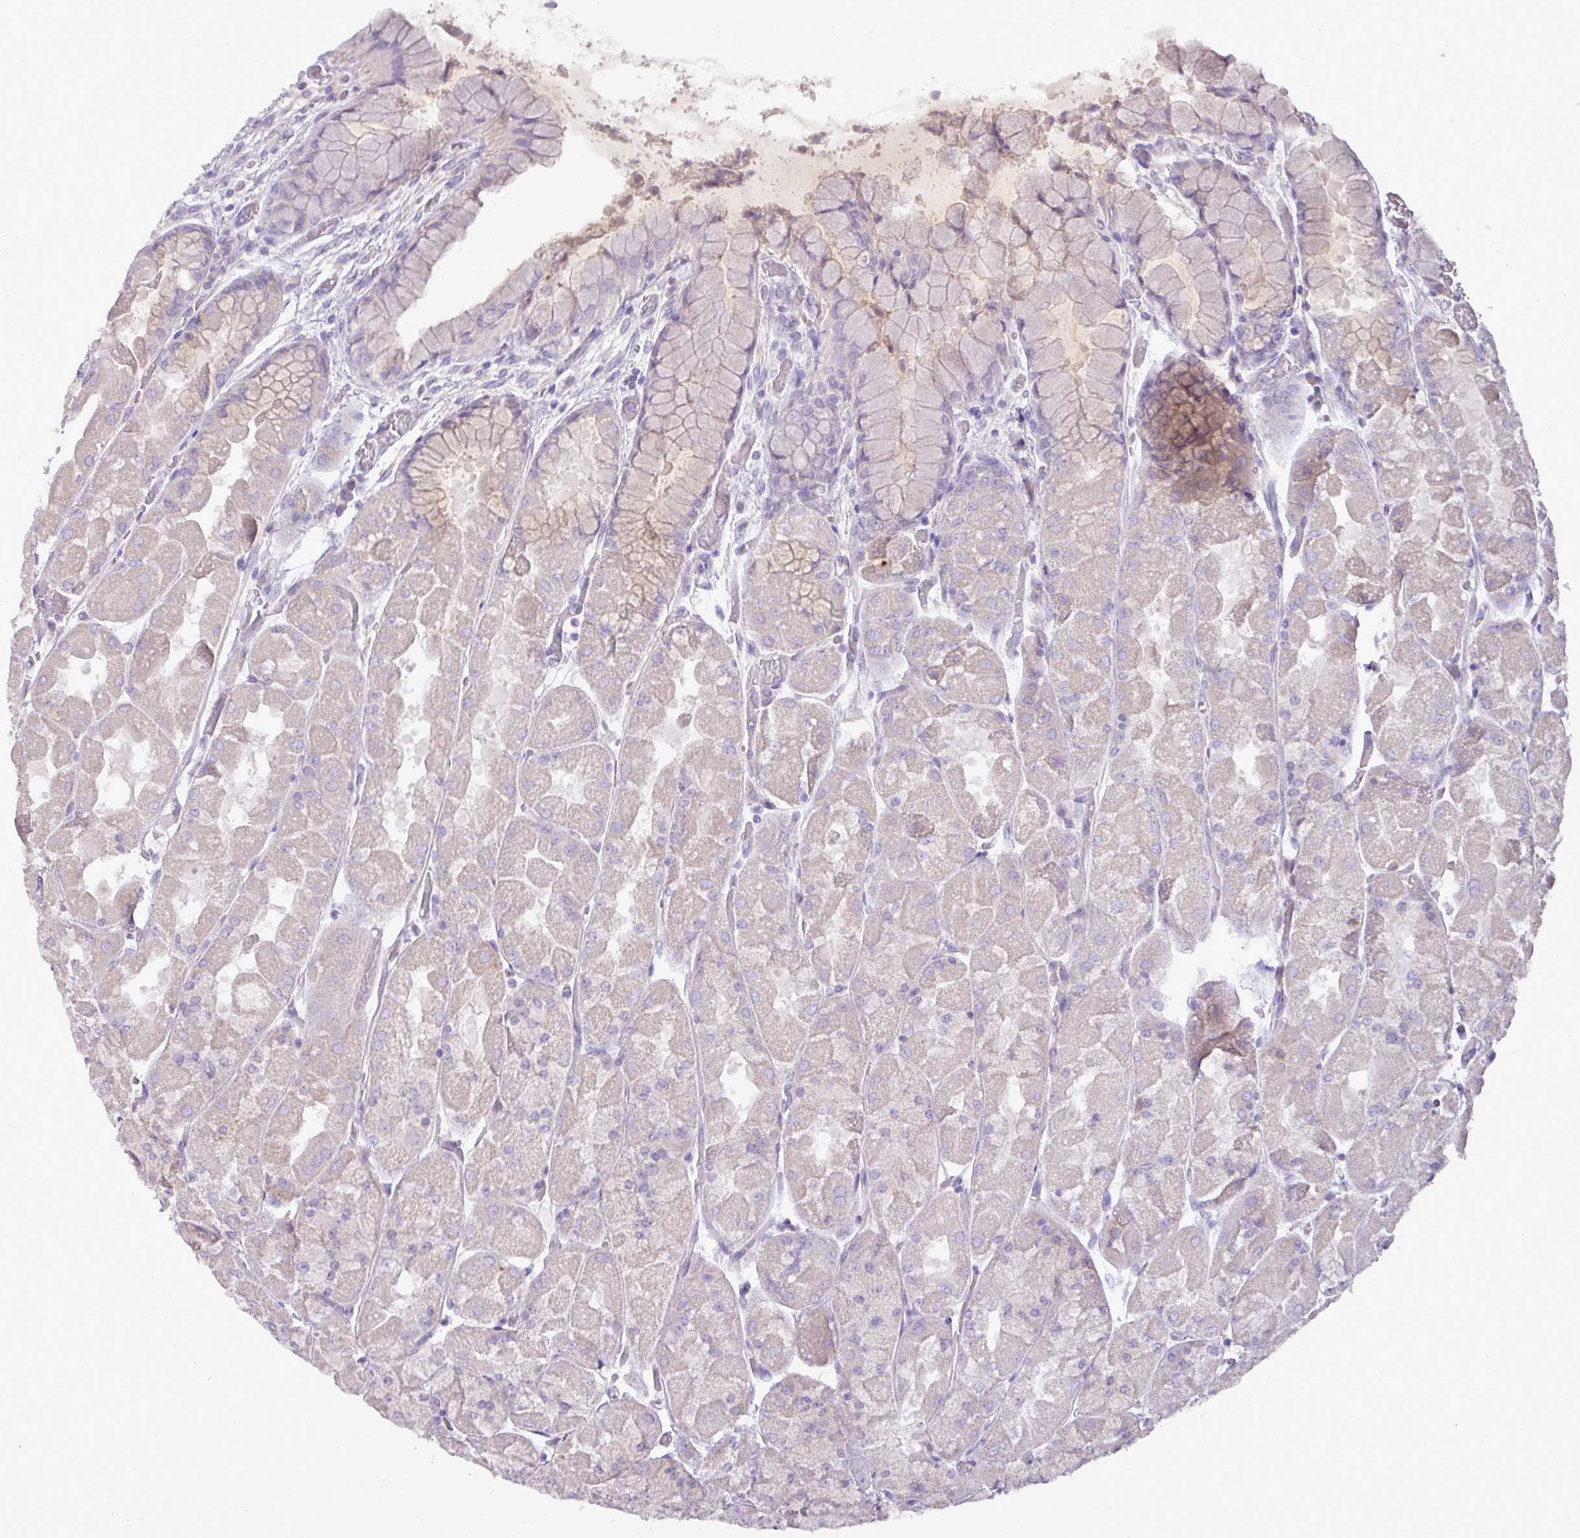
{"staining": {"intensity": "weak", "quantity": "25%-75%", "location": "cytoplasmic/membranous"}, "tissue": "stomach", "cell_type": "Glandular cells", "image_type": "normal", "snomed": [{"axis": "morphology", "description": "Normal tissue, NOS"}, {"axis": "topography", "description": "Stomach"}], "caption": "A low amount of weak cytoplasmic/membranous staining is identified in approximately 25%-75% of glandular cells in benign stomach.", "gene": "BRINP2", "patient": {"sex": "female", "age": 61}}